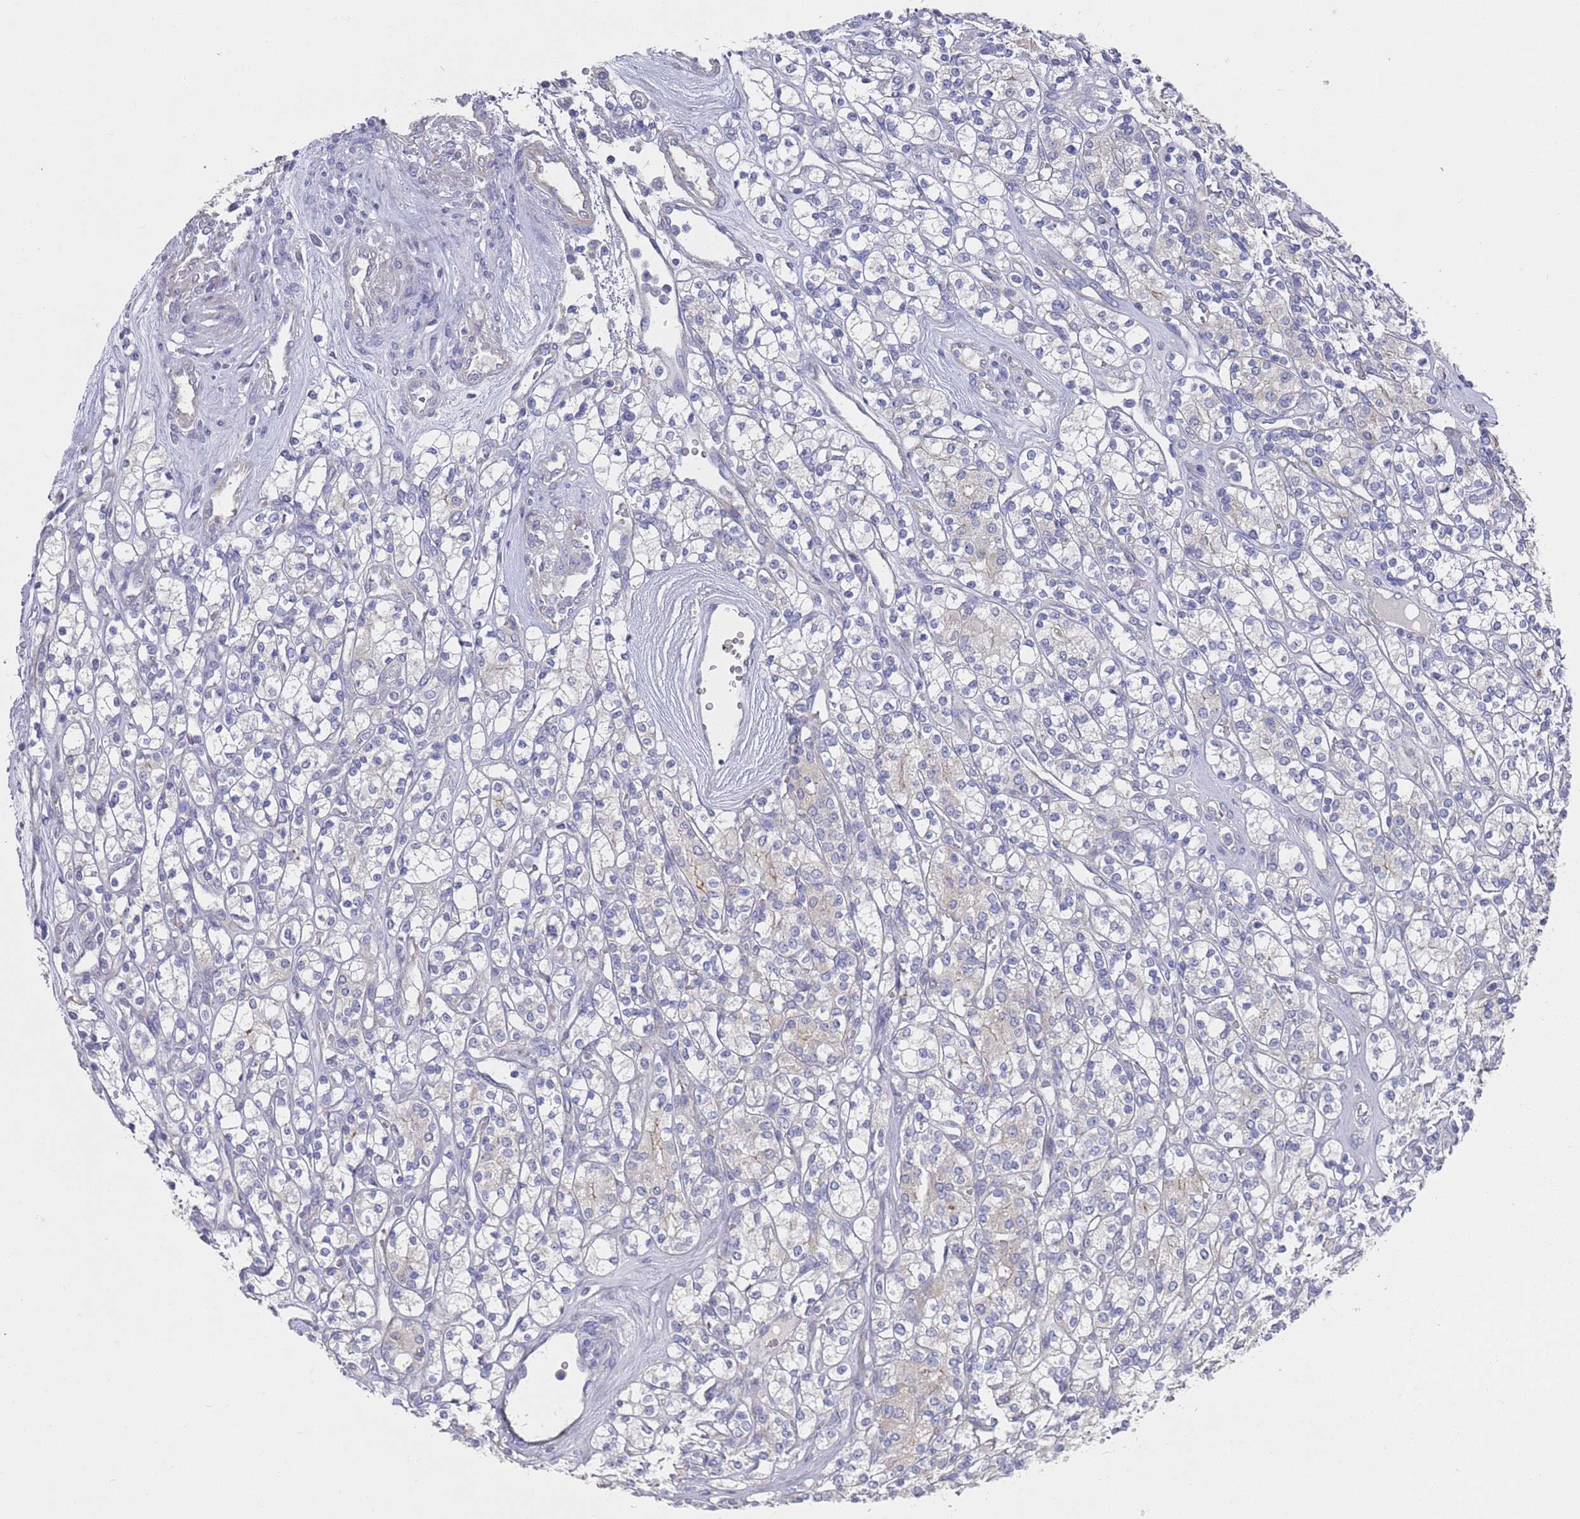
{"staining": {"intensity": "negative", "quantity": "none", "location": "none"}, "tissue": "renal cancer", "cell_type": "Tumor cells", "image_type": "cancer", "snomed": [{"axis": "morphology", "description": "Adenocarcinoma, NOS"}, {"axis": "topography", "description": "Kidney"}], "caption": "Immunohistochemistry histopathology image of neoplastic tissue: human renal adenocarcinoma stained with DAB displays no significant protein positivity in tumor cells.", "gene": "SCAPER", "patient": {"sex": "male", "age": 77}}